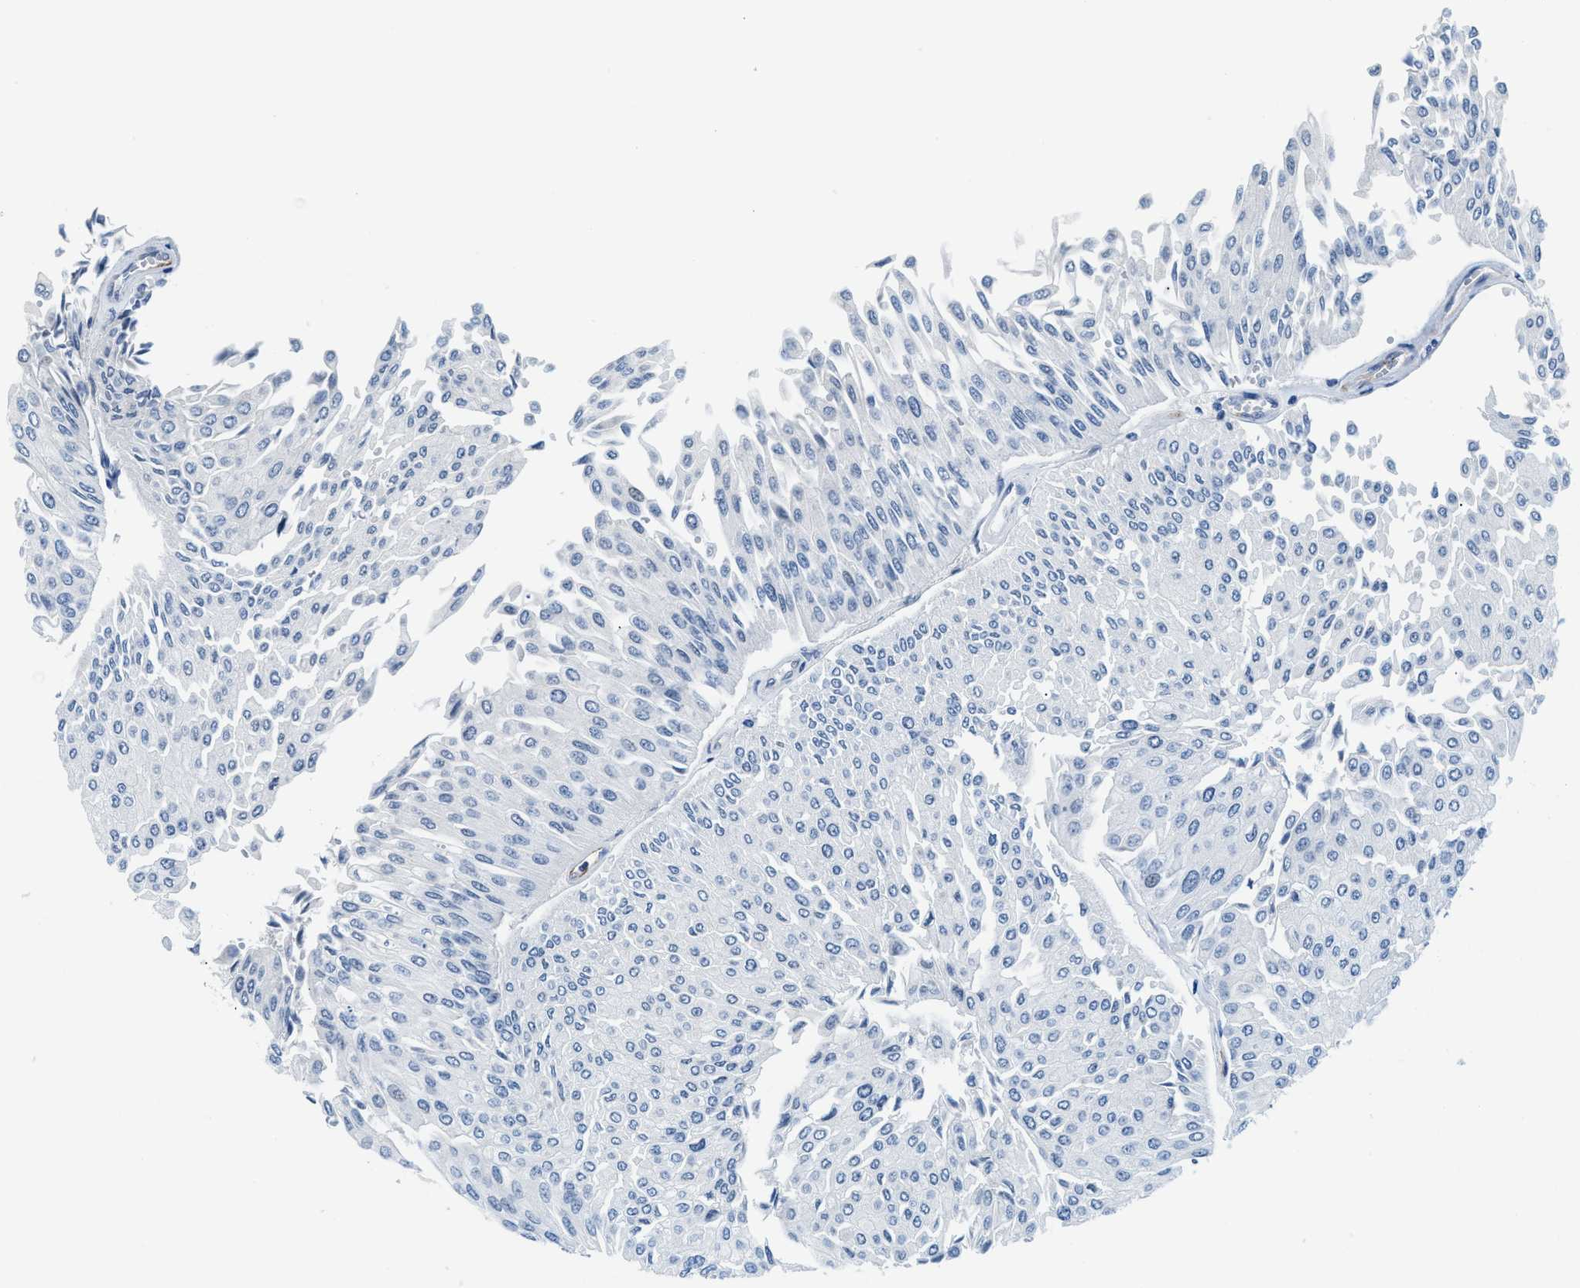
{"staining": {"intensity": "negative", "quantity": "none", "location": "none"}, "tissue": "urothelial cancer", "cell_type": "Tumor cells", "image_type": "cancer", "snomed": [{"axis": "morphology", "description": "Urothelial carcinoma, Low grade"}, {"axis": "topography", "description": "Urinary bladder"}], "caption": "Immunohistochemistry image of human urothelial cancer stained for a protein (brown), which demonstrates no staining in tumor cells. (IHC, brightfield microscopy, high magnification).", "gene": "MBL2", "patient": {"sex": "male", "age": 67}}